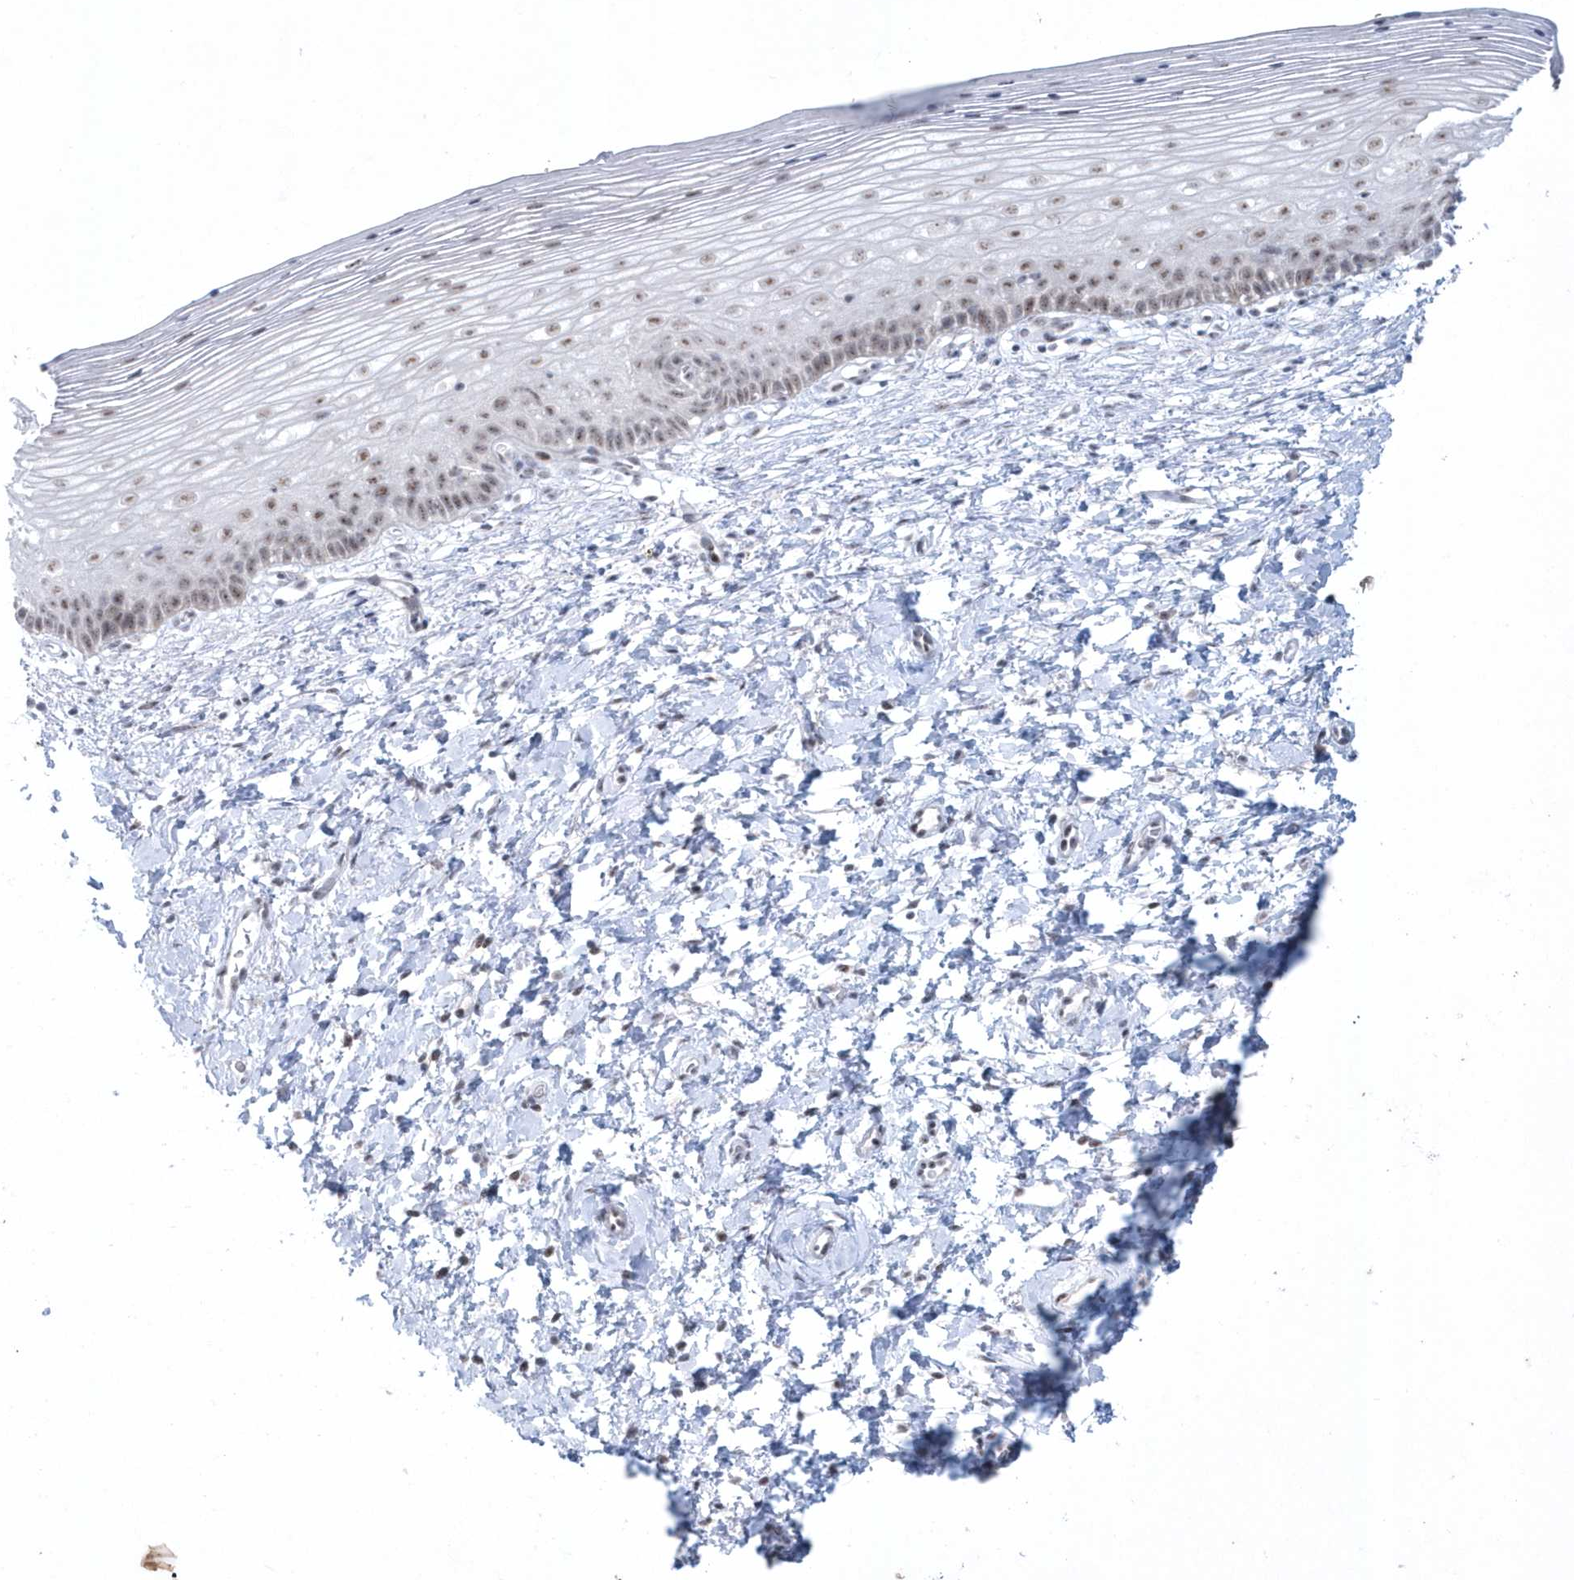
{"staining": {"intensity": "moderate", "quantity": "<25%", "location": "nuclear"}, "tissue": "cervix", "cell_type": "Glandular cells", "image_type": "normal", "snomed": [{"axis": "morphology", "description": "Normal tissue, NOS"}, {"axis": "topography", "description": "Cervix"}], "caption": "Immunohistochemical staining of unremarkable human cervix reveals moderate nuclear protein positivity in approximately <25% of glandular cells. The protein of interest is shown in brown color, while the nuclei are stained blue.", "gene": "KDM6B", "patient": {"sex": "female", "age": 72}}